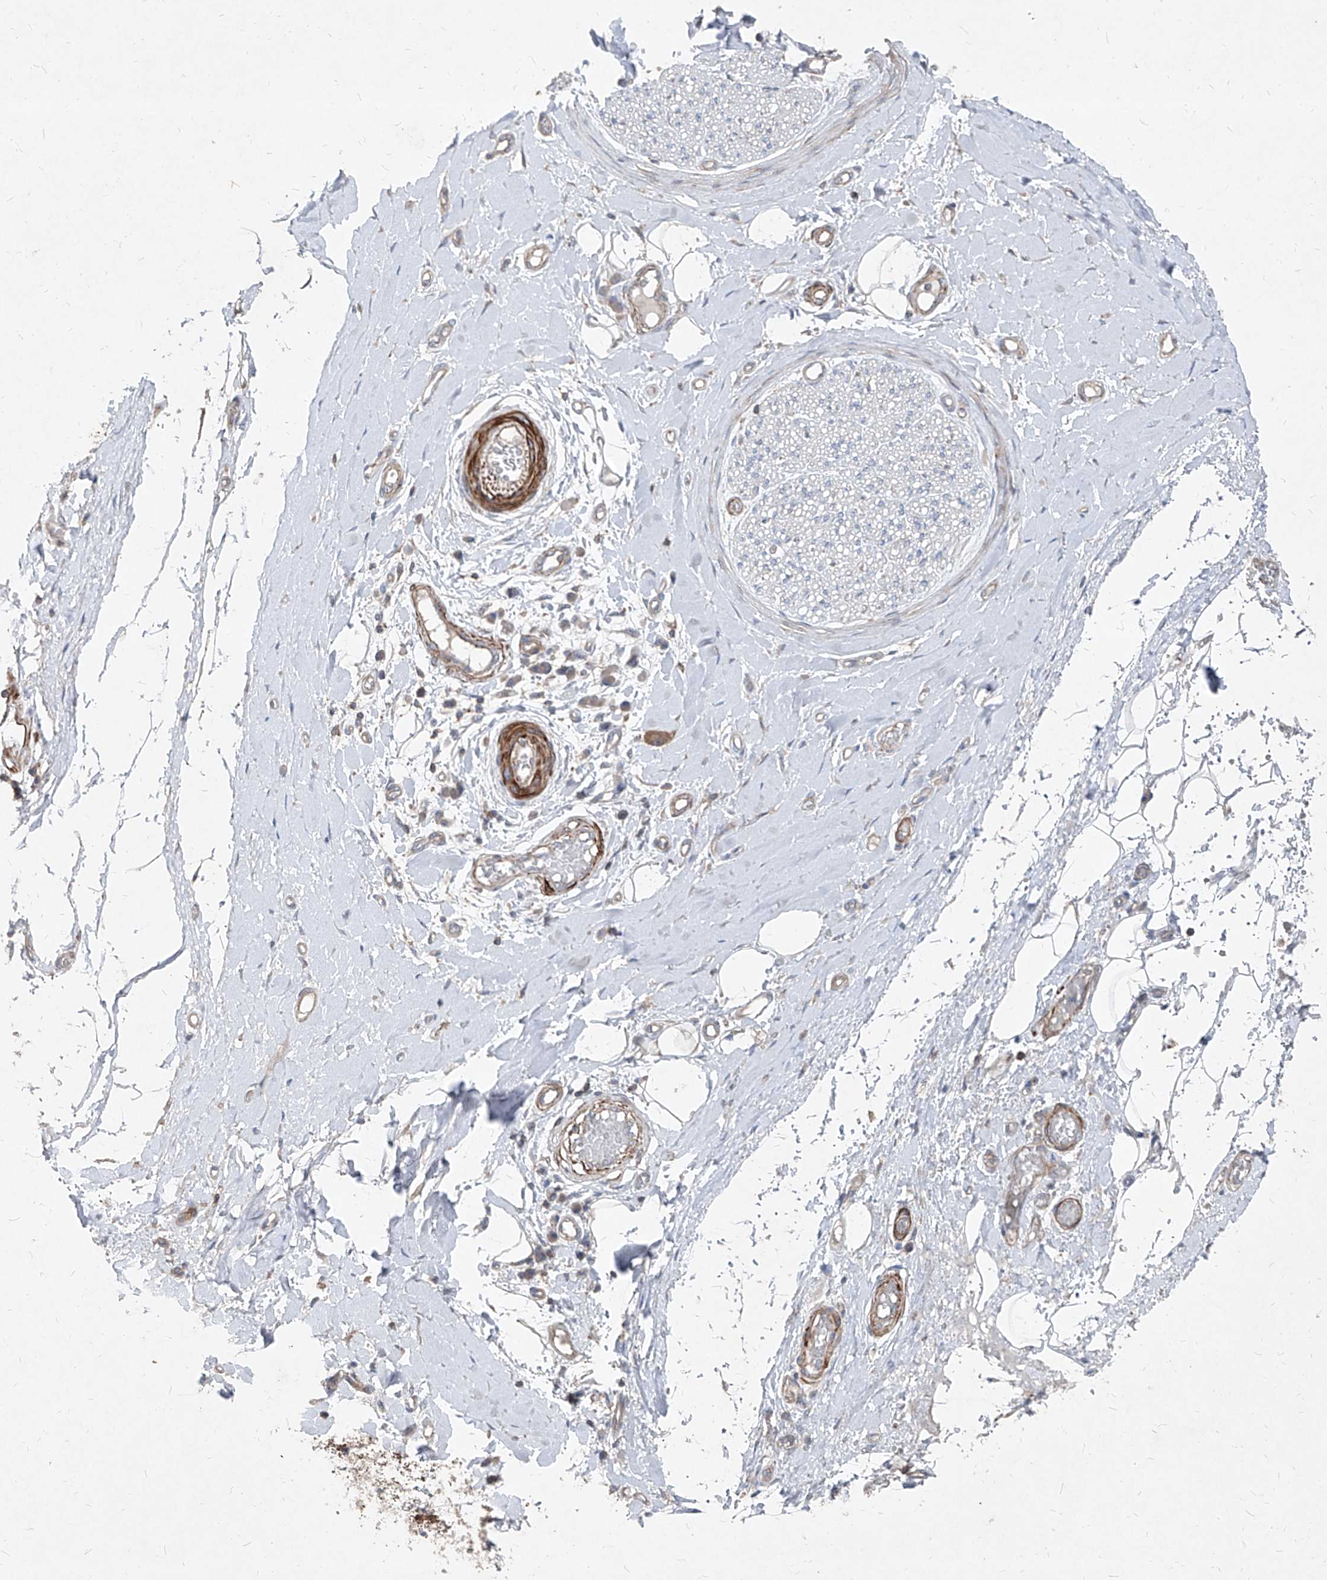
{"staining": {"intensity": "negative", "quantity": "none", "location": "none"}, "tissue": "adipose tissue", "cell_type": "Adipocytes", "image_type": "normal", "snomed": [{"axis": "morphology", "description": "Normal tissue, NOS"}, {"axis": "morphology", "description": "Adenocarcinoma, NOS"}, {"axis": "topography", "description": "Esophagus"}, {"axis": "topography", "description": "Stomach, upper"}, {"axis": "topography", "description": "Peripheral nerve tissue"}], "caption": "DAB immunohistochemical staining of benign human adipose tissue reveals no significant positivity in adipocytes.", "gene": "UFD1", "patient": {"sex": "male", "age": 62}}